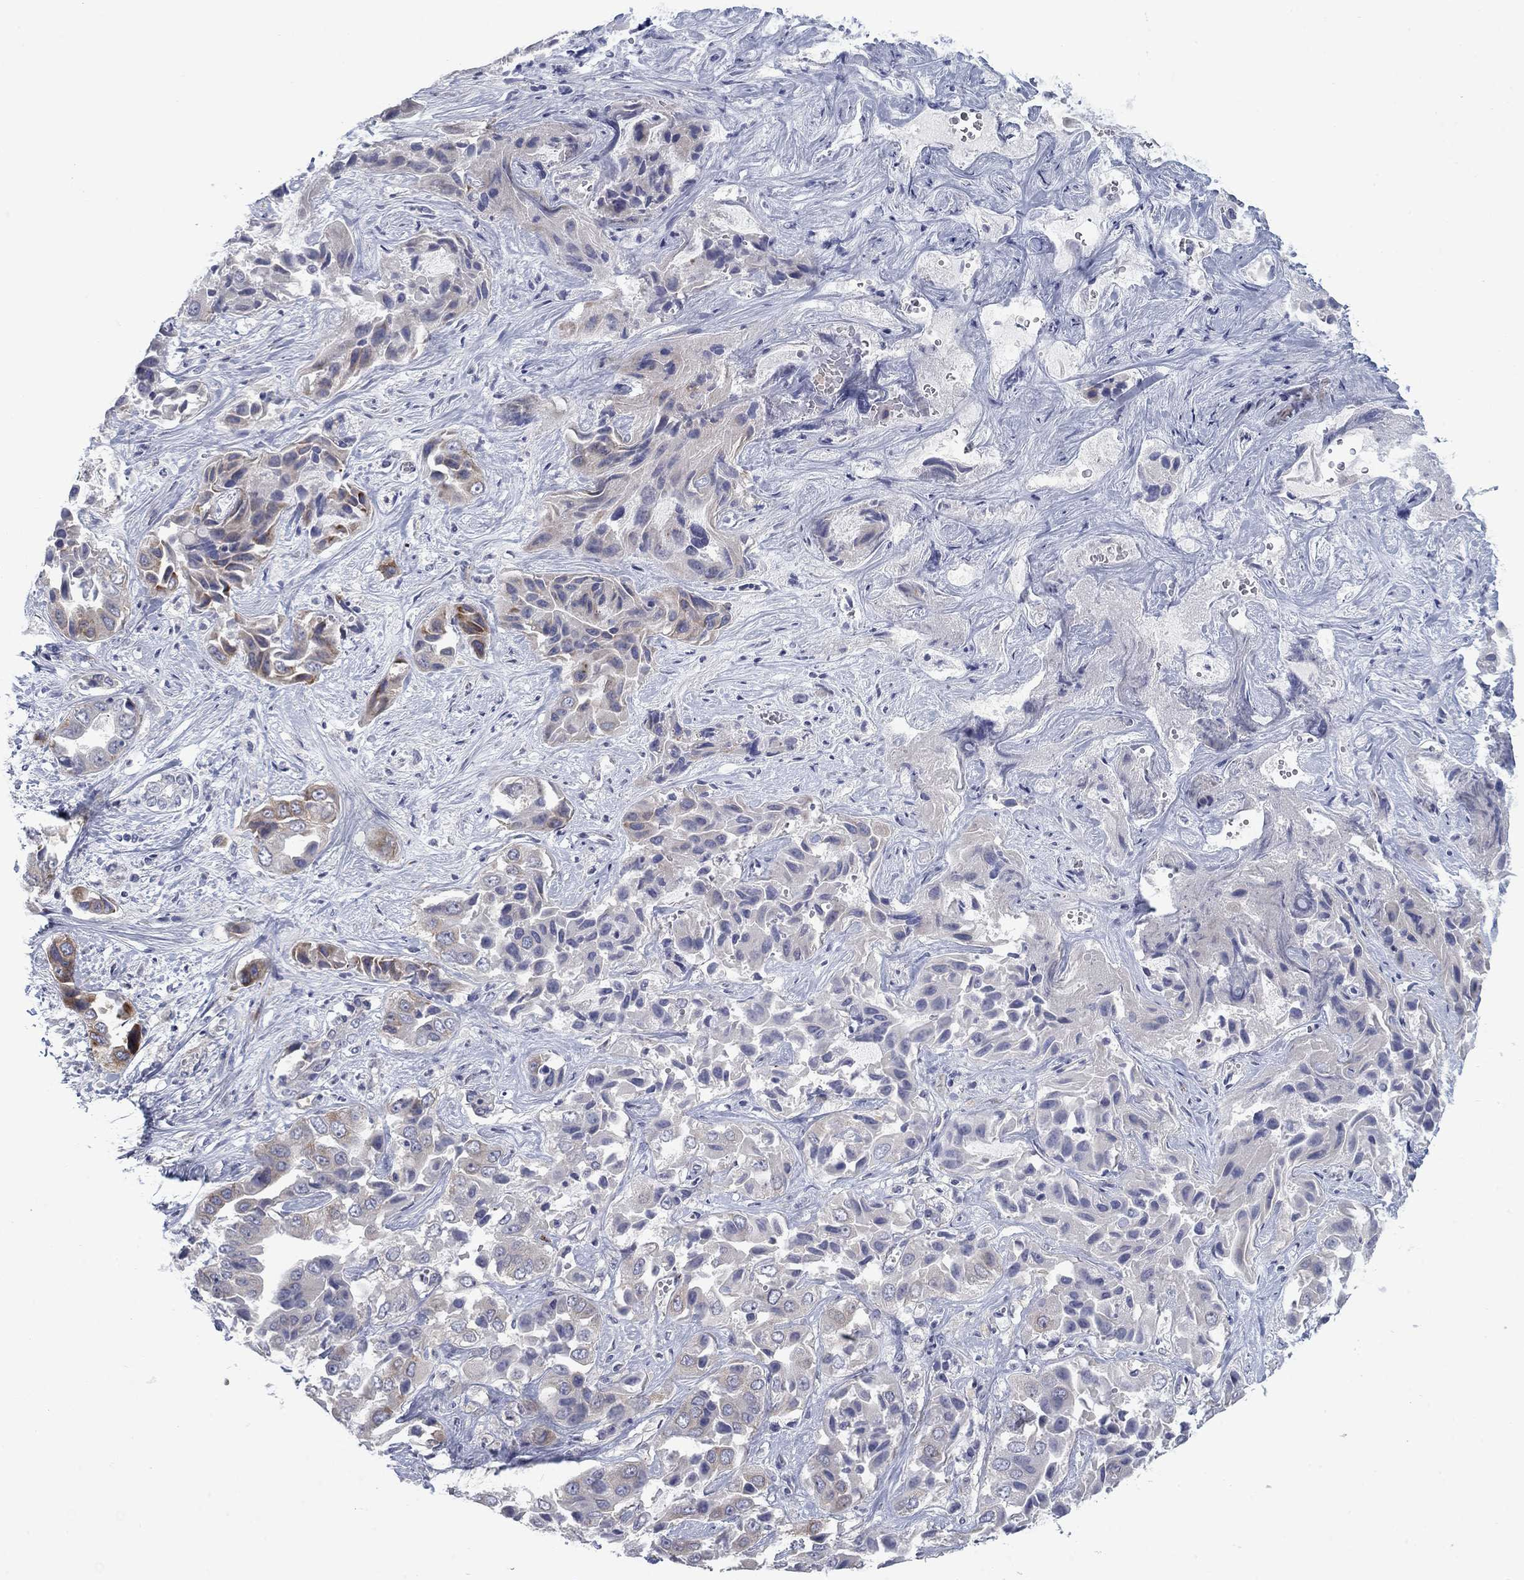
{"staining": {"intensity": "moderate", "quantity": "<25%", "location": "cytoplasmic/membranous"}, "tissue": "liver cancer", "cell_type": "Tumor cells", "image_type": "cancer", "snomed": [{"axis": "morphology", "description": "Cholangiocarcinoma"}, {"axis": "topography", "description": "Liver"}], "caption": "A brown stain highlights moderate cytoplasmic/membranous expression of a protein in human liver cancer tumor cells.", "gene": "FXR1", "patient": {"sex": "female", "age": 52}}